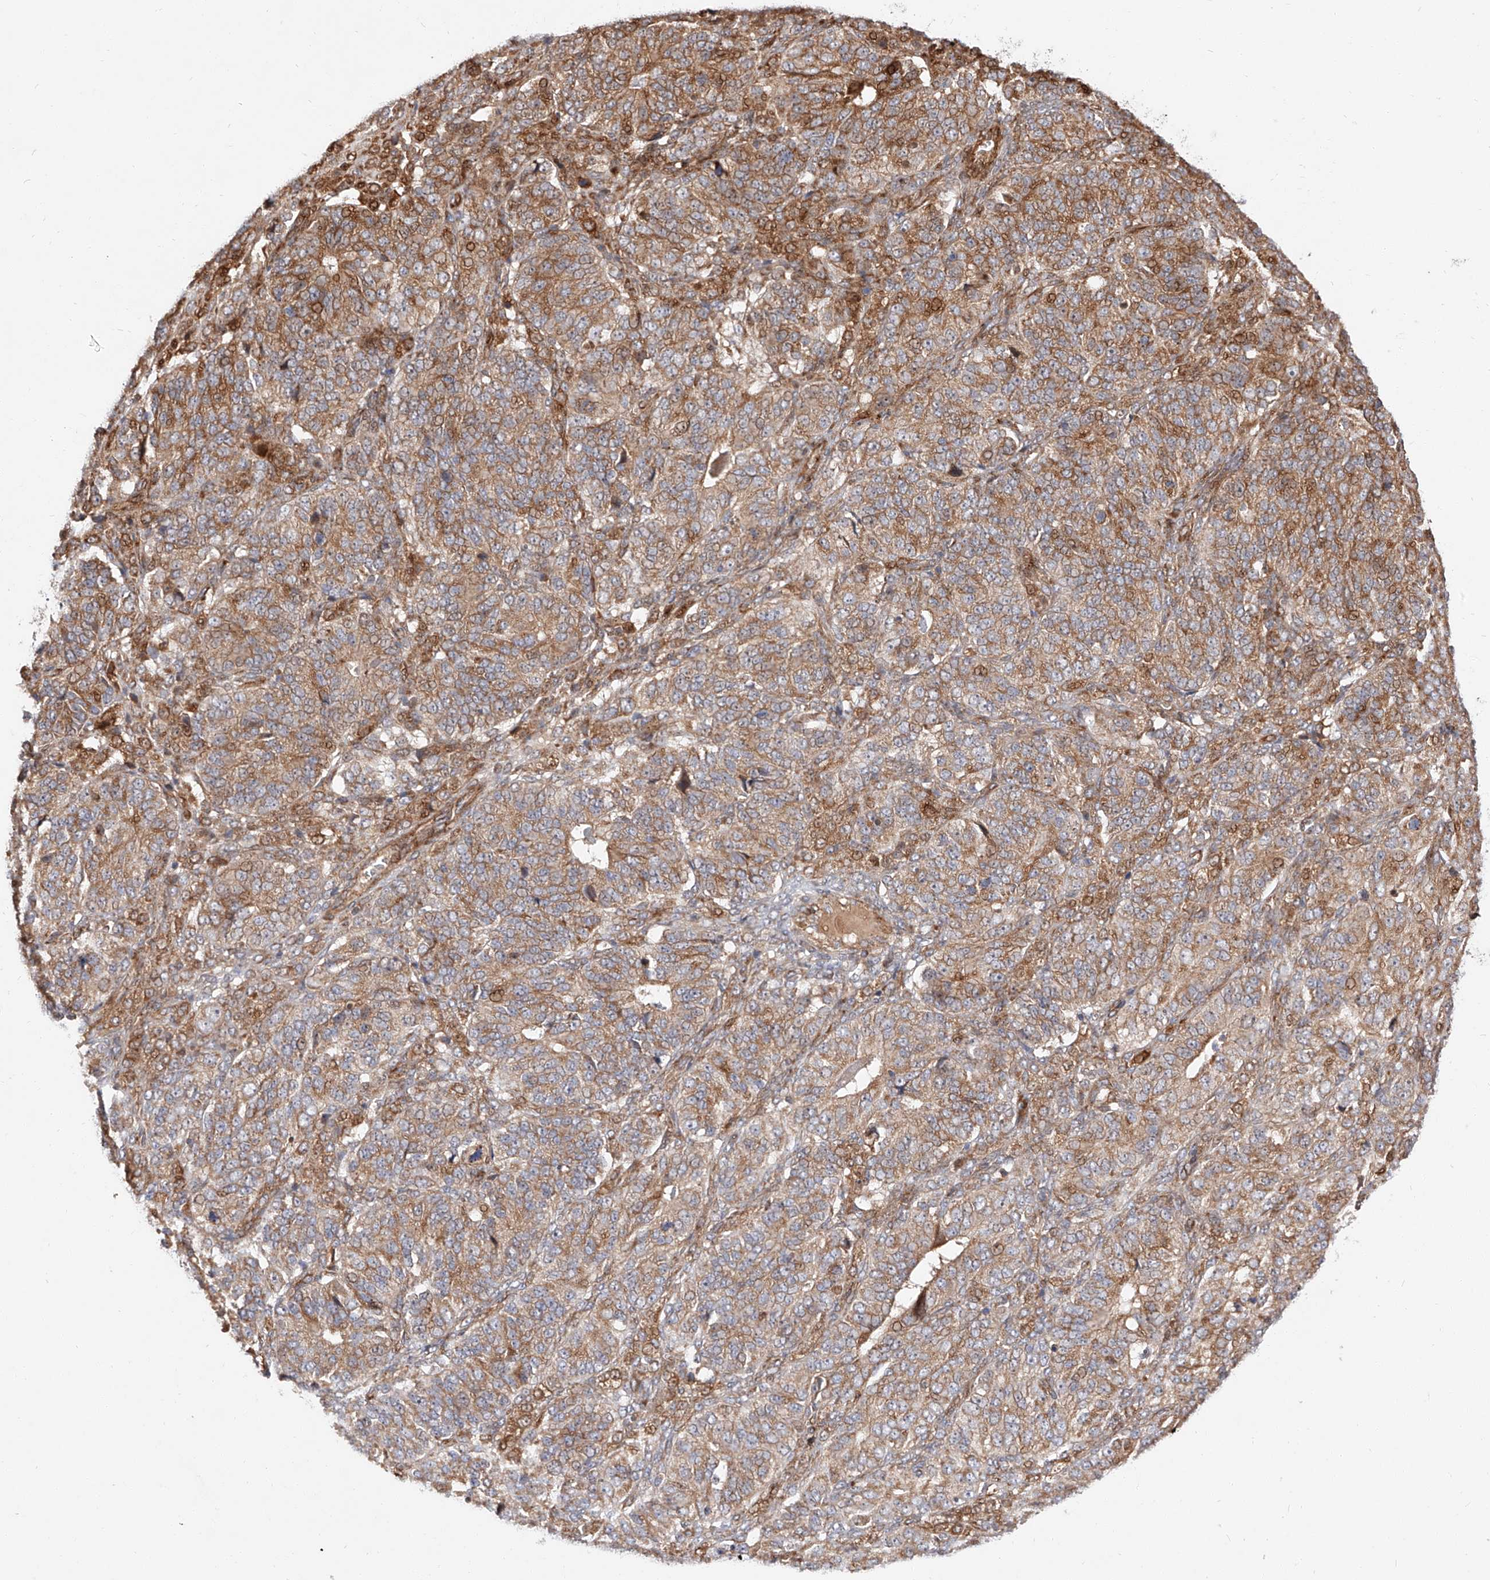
{"staining": {"intensity": "moderate", "quantity": ">75%", "location": "cytoplasmic/membranous"}, "tissue": "ovarian cancer", "cell_type": "Tumor cells", "image_type": "cancer", "snomed": [{"axis": "morphology", "description": "Carcinoma, endometroid"}, {"axis": "topography", "description": "Ovary"}], "caption": "Endometroid carcinoma (ovarian) stained with a protein marker exhibits moderate staining in tumor cells.", "gene": "DIRAS3", "patient": {"sex": "female", "age": 51}}